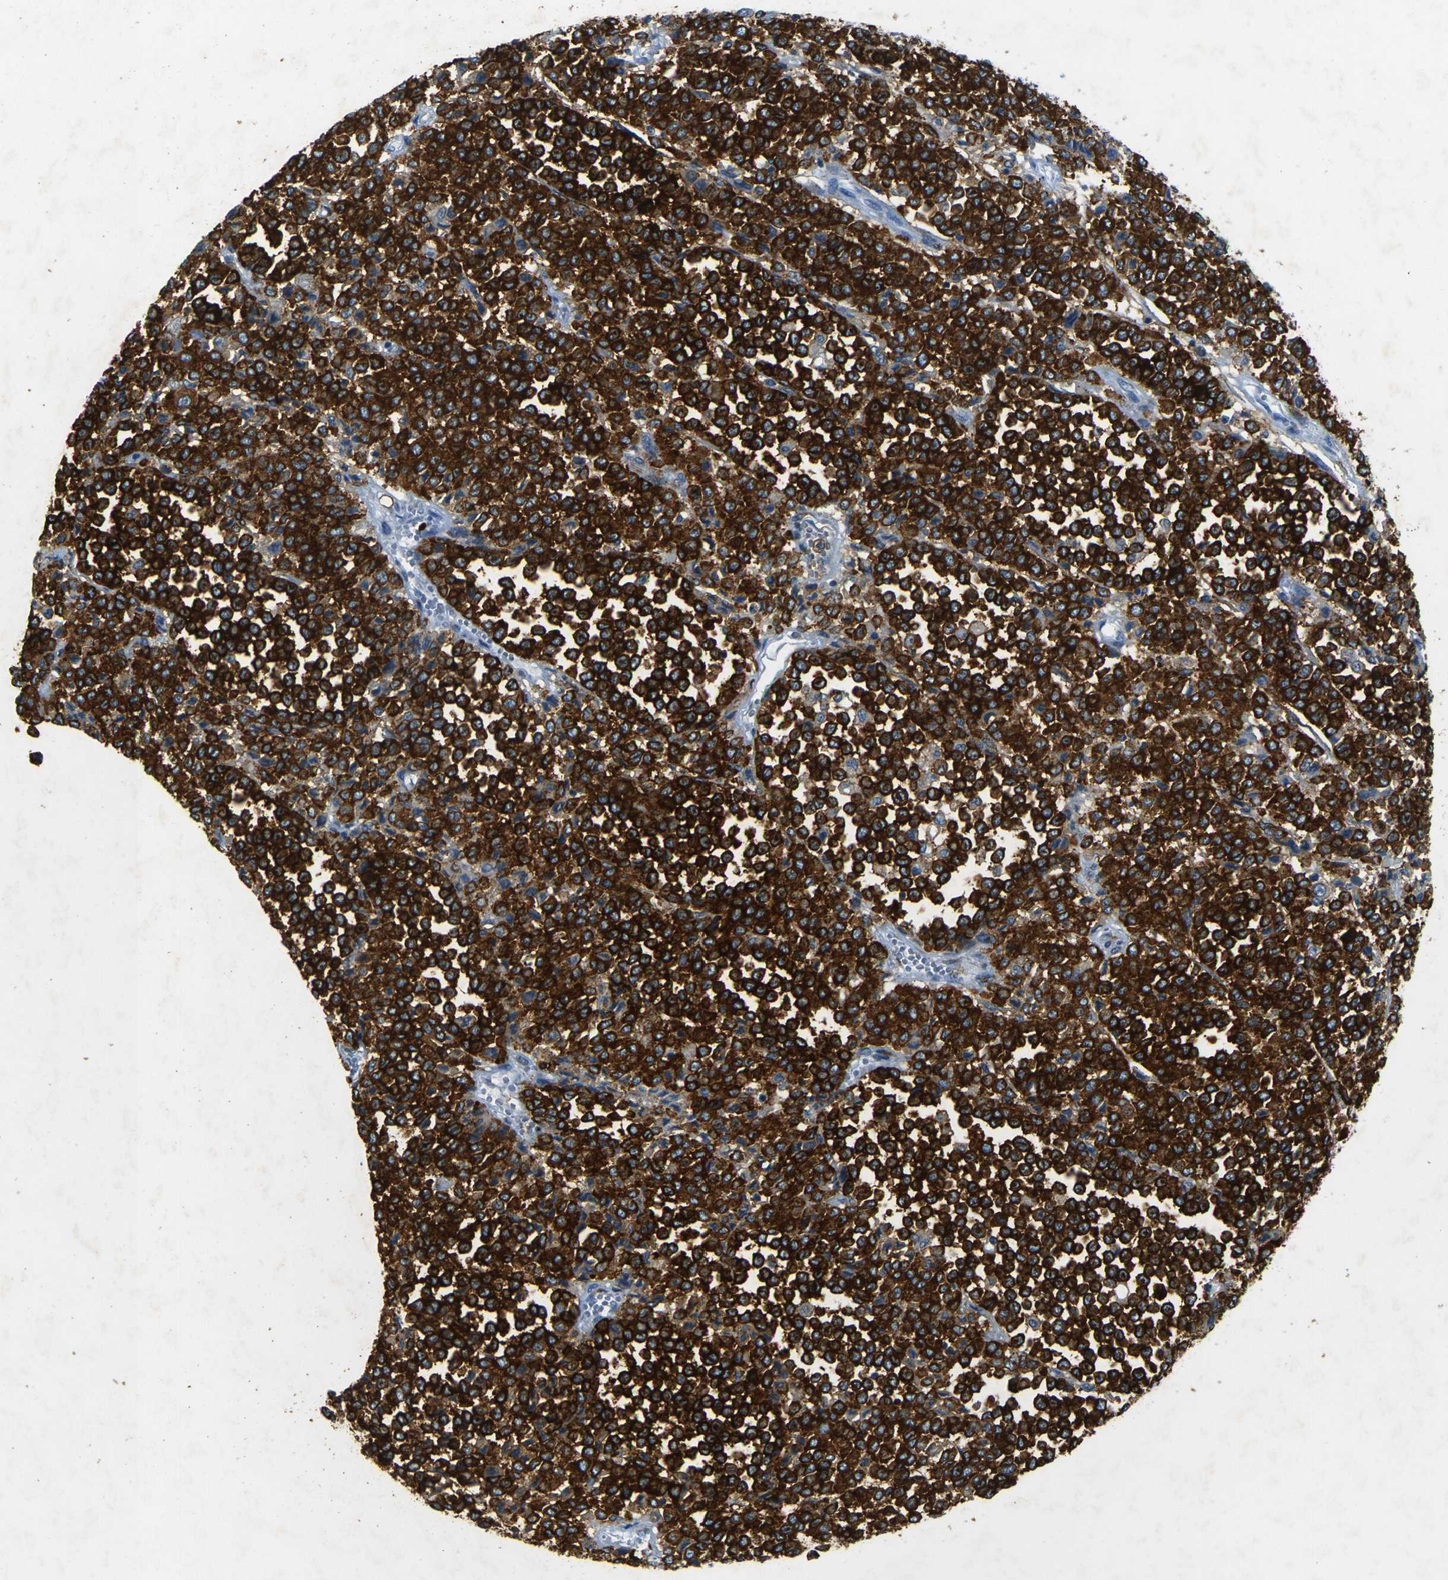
{"staining": {"intensity": "strong", "quantity": ">75%", "location": "cytoplasmic/membranous"}, "tissue": "melanoma", "cell_type": "Tumor cells", "image_type": "cancer", "snomed": [{"axis": "morphology", "description": "Malignant melanoma, Metastatic site"}, {"axis": "topography", "description": "Pancreas"}], "caption": "Human melanoma stained with a brown dye shows strong cytoplasmic/membranous positive positivity in about >75% of tumor cells.", "gene": "SORT1", "patient": {"sex": "female", "age": 30}}